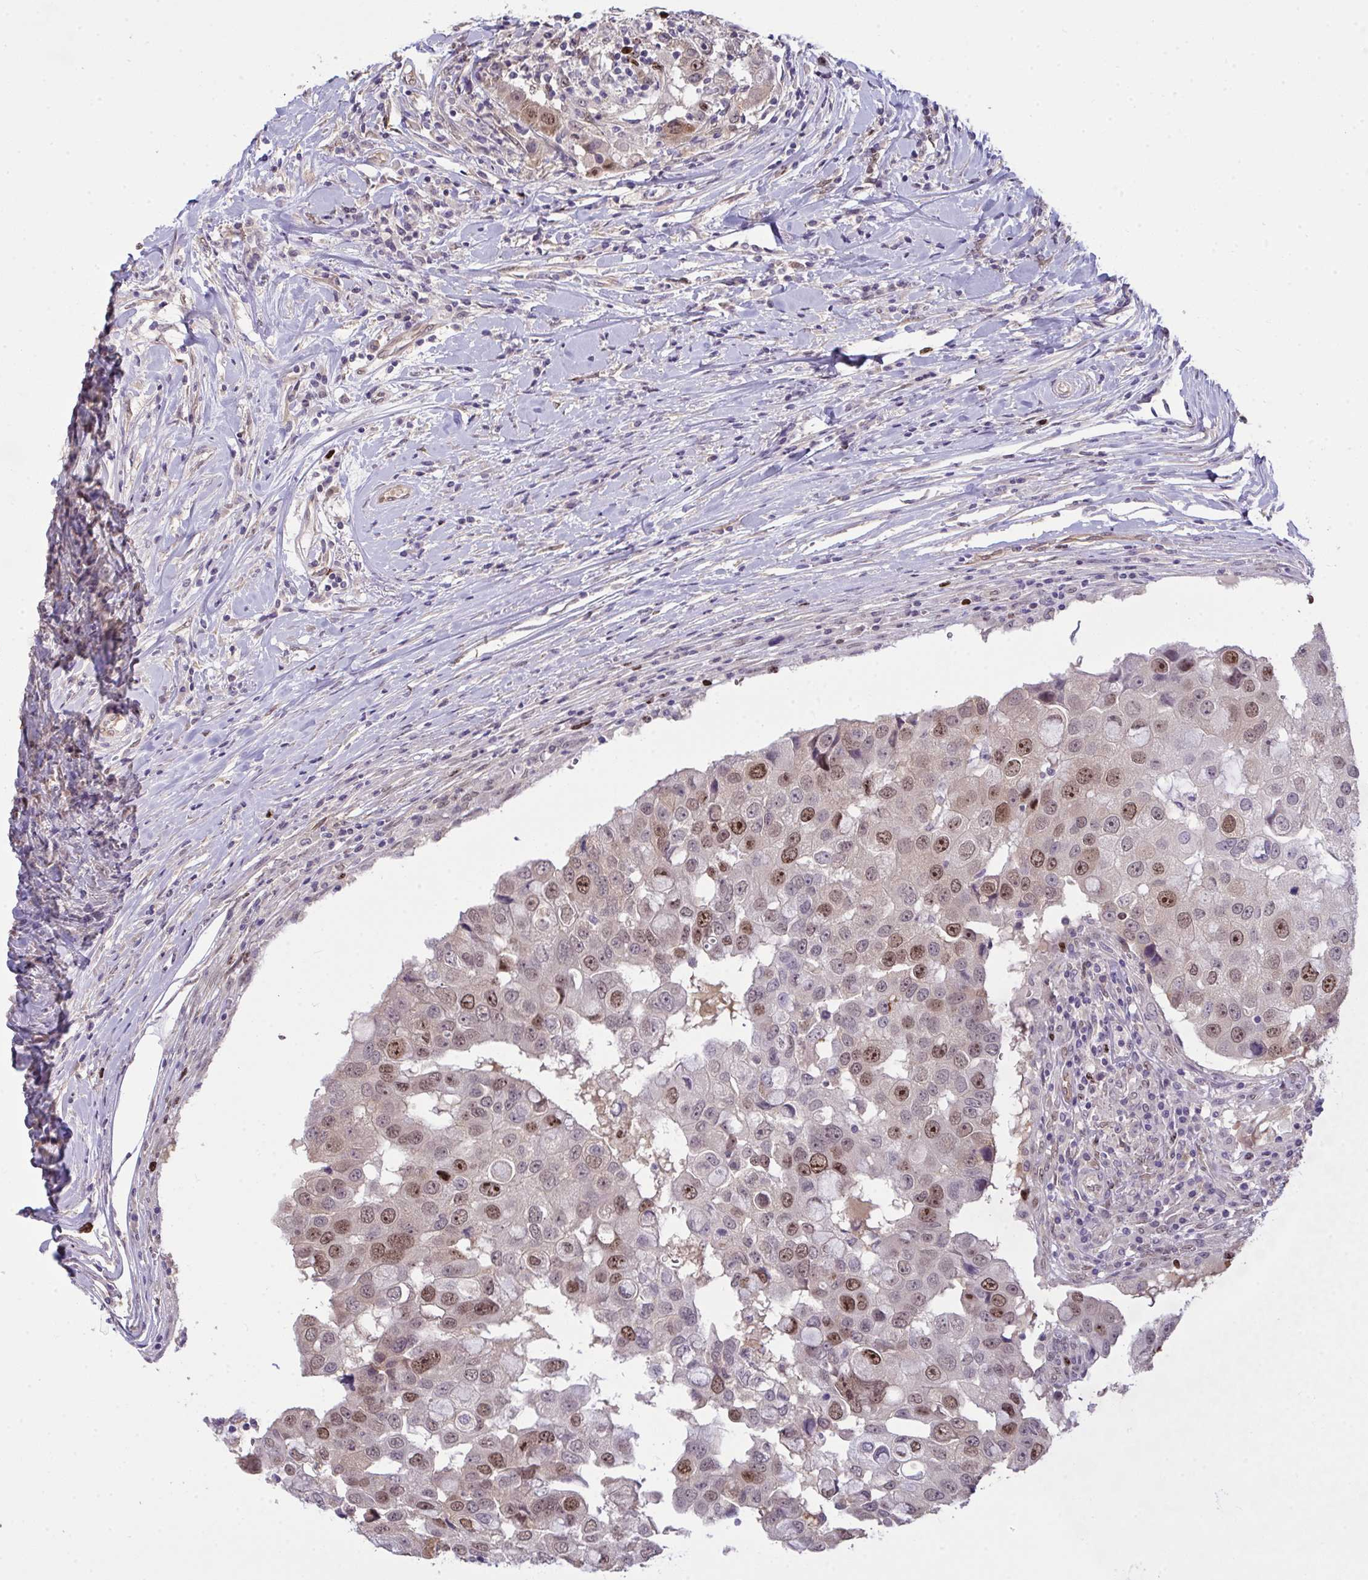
{"staining": {"intensity": "moderate", "quantity": "25%-75%", "location": "nuclear"}, "tissue": "breast cancer", "cell_type": "Tumor cells", "image_type": "cancer", "snomed": [{"axis": "morphology", "description": "Duct carcinoma"}, {"axis": "topography", "description": "Breast"}], "caption": "Infiltrating ductal carcinoma (breast) tissue exhibits moderate nuclear positivity in approximately 25%-75% of tumor cells", "gene": "SETD7", "patient": {"sex": "female", "age": 27}}